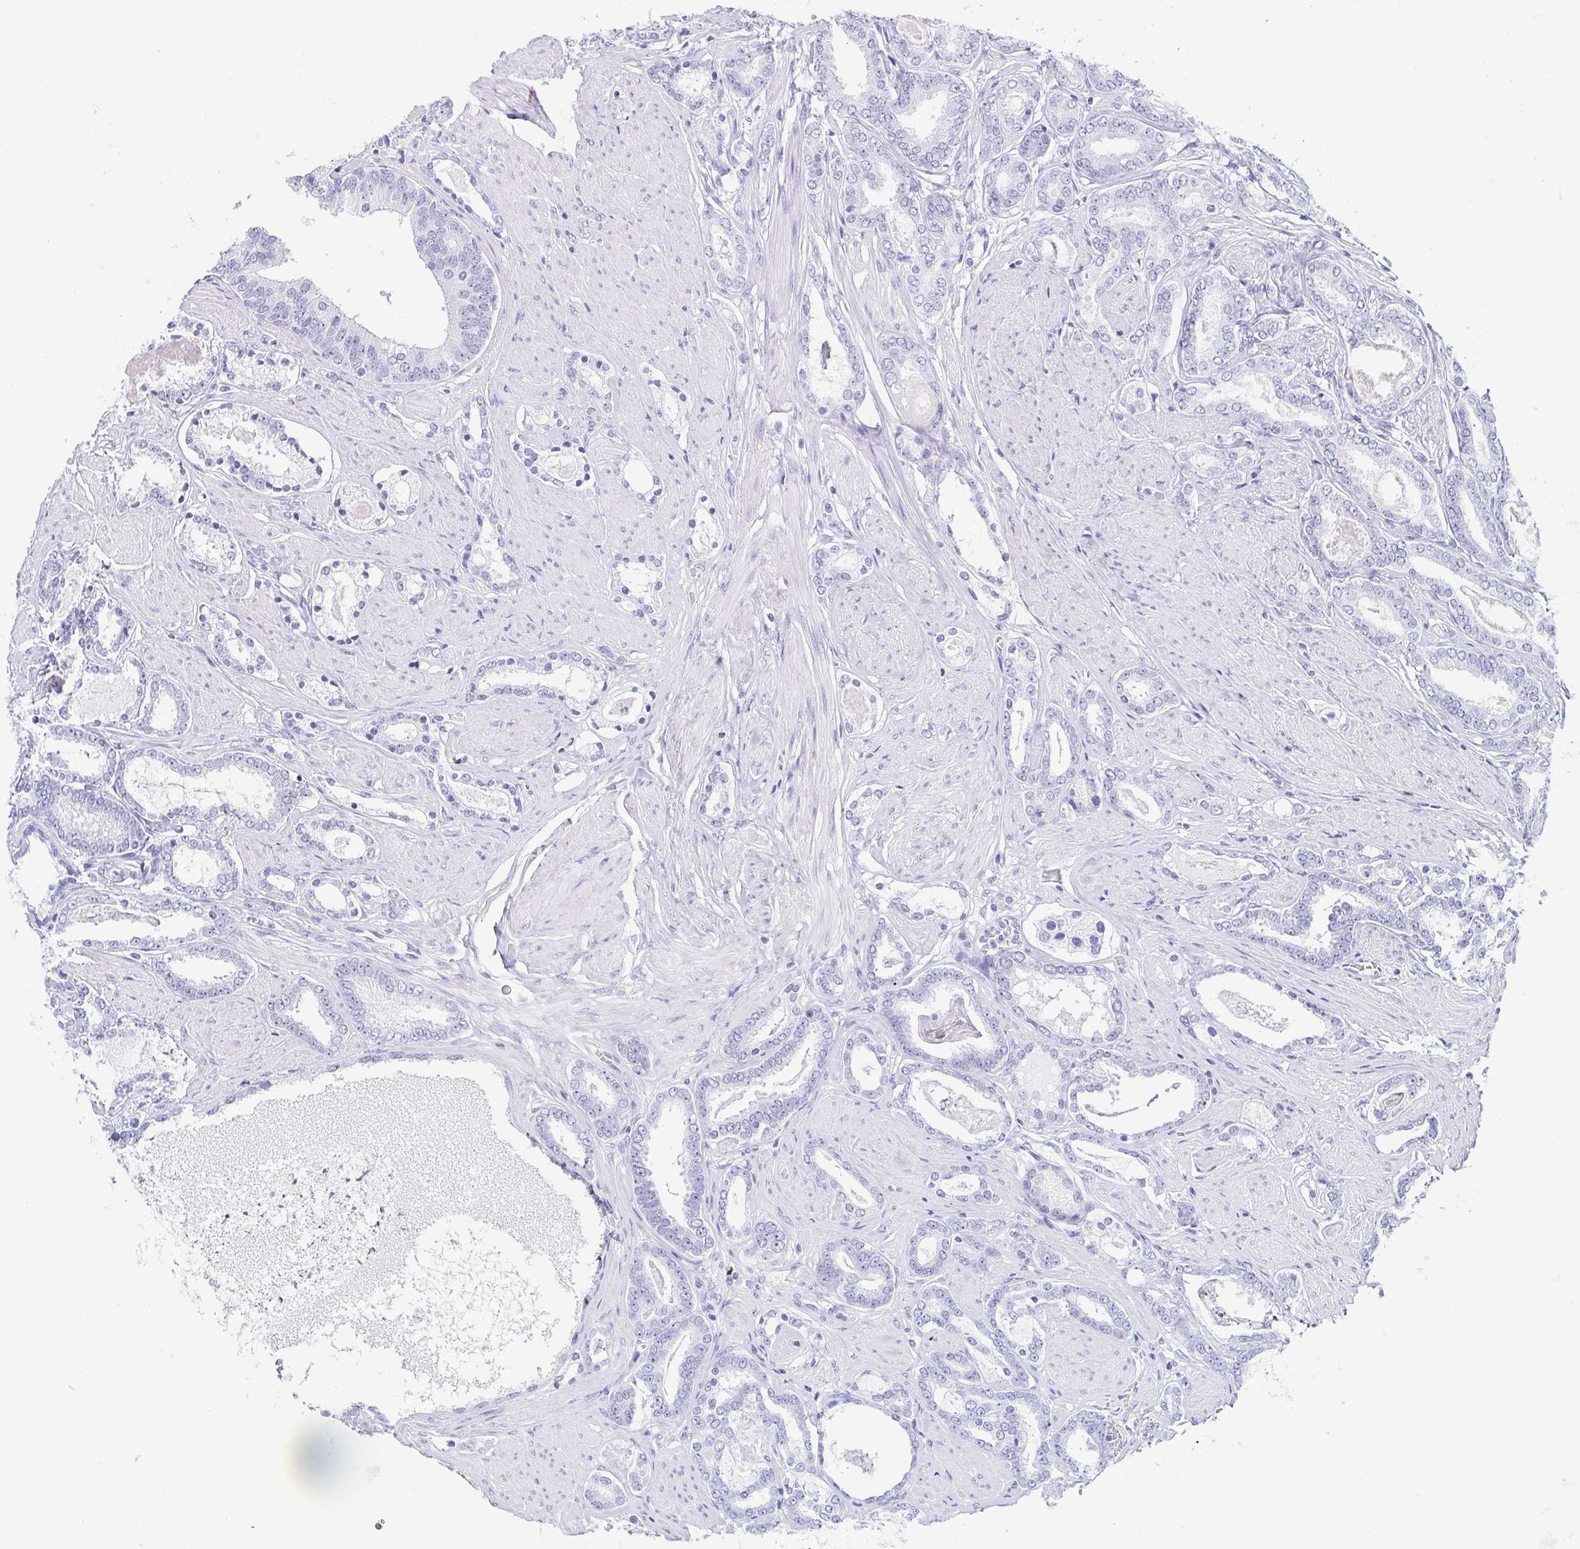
{"staining": {"intensity": "negative", "quantity": "none", "location": "none"}, "tissue": "prostate cancer", "cell_type": "Tumor cells", "image_type": "cancer", "snomed": [{"axis": "morphology", "description": "Adenocarcinoma, High grade"}, {"axis": "topography", "description": "Prostate"}], "caption": "DAB immunohistochemical staining of prostate cancer (adenocarcinoma (high-grade)) demonstrates no significant staining in tumor cells.", "gene": "ESX1", "patient": {"sex": "male", "age": 63}}